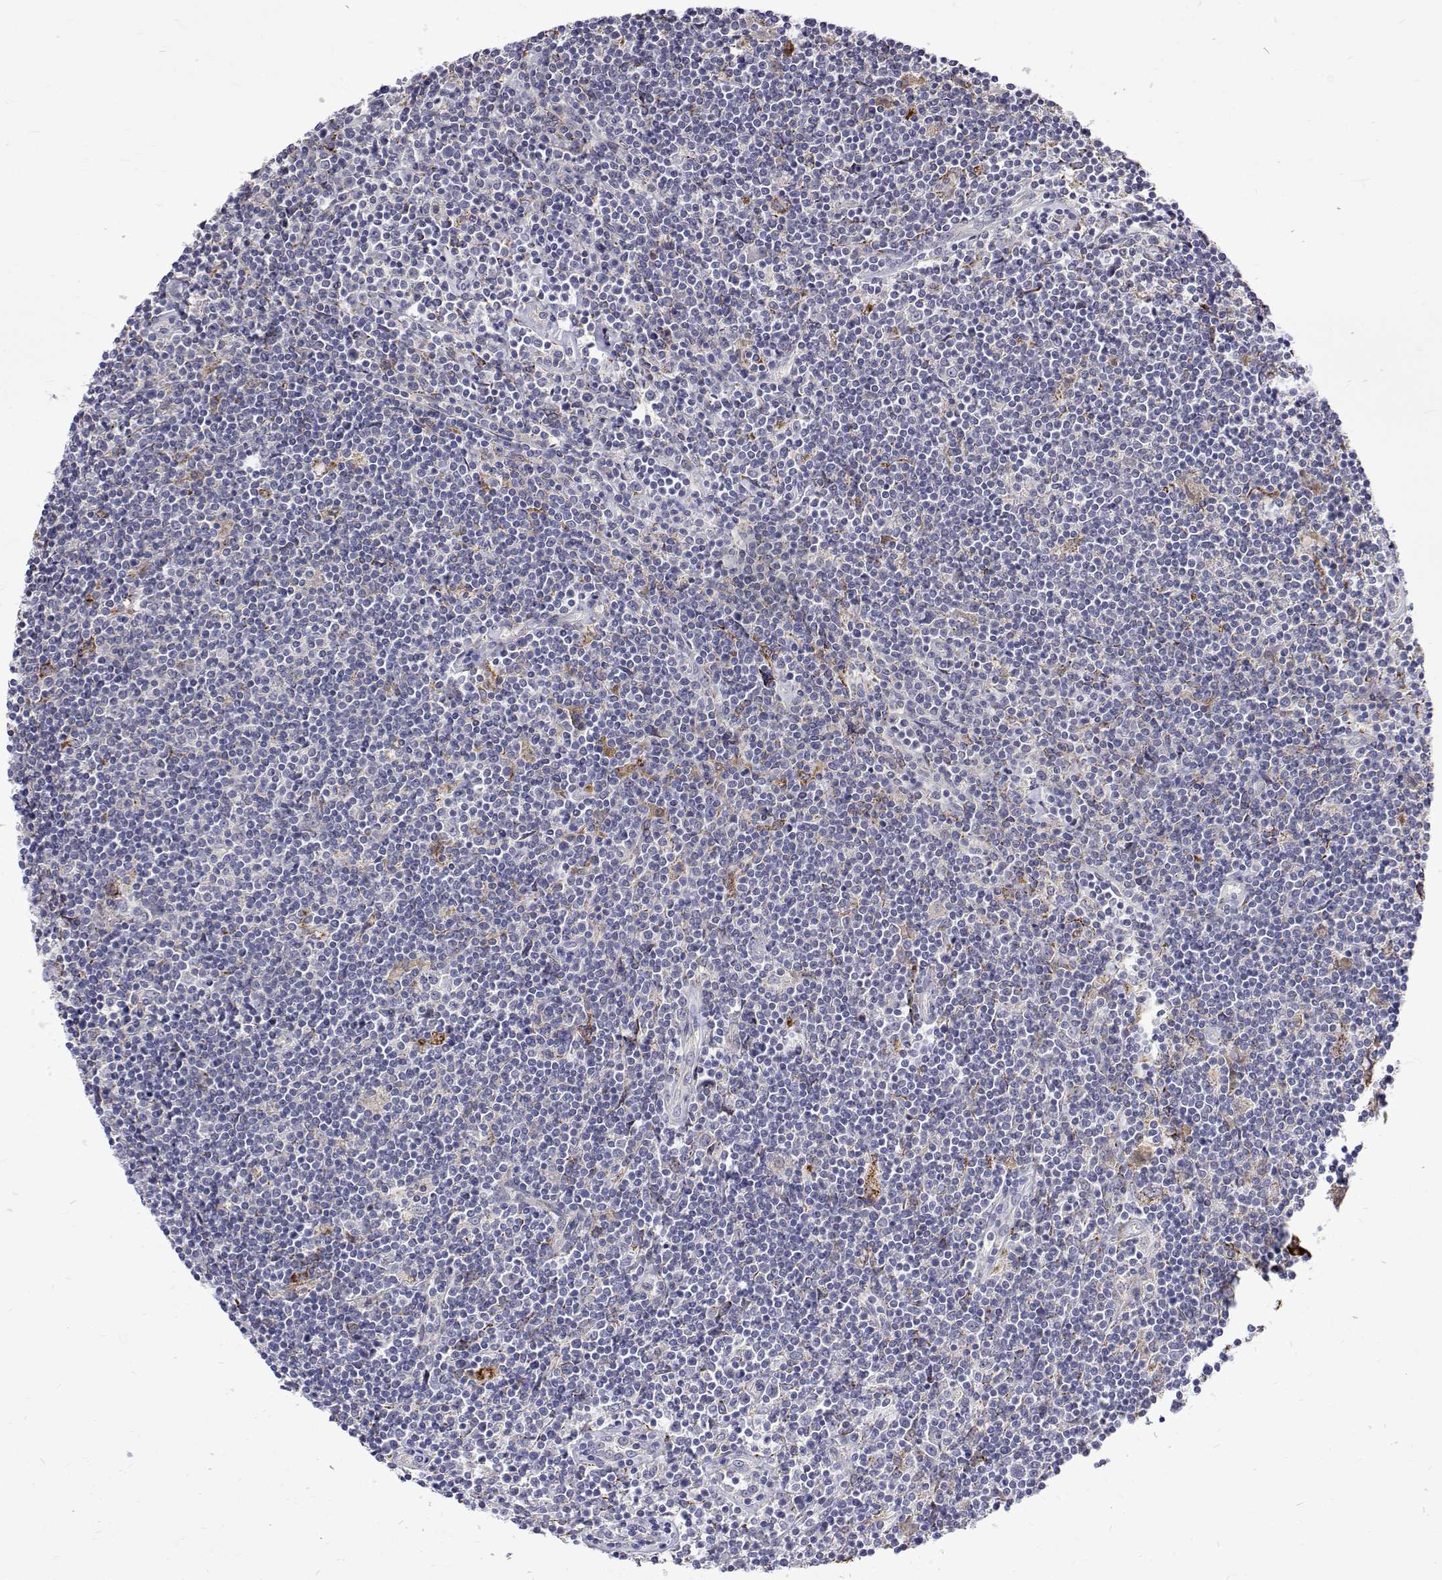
{"staining": {"intensity": "negative", "quantity": "none", "location": "none"}, "tissue": "lymphoma", "cell_type": "Tumor cells", "image_type": "cancer", "snomed": [{"axis": "morphology", "description": "Hodgkin's disease, NOS"}, {"axis": "topography", "description": "Lymph node"}], "caption": "An image of human Hodgkin's disease is negative for staining in tumor cells.", "gene": "PADI1", "patient": {"sex": "male", "age": 40}}